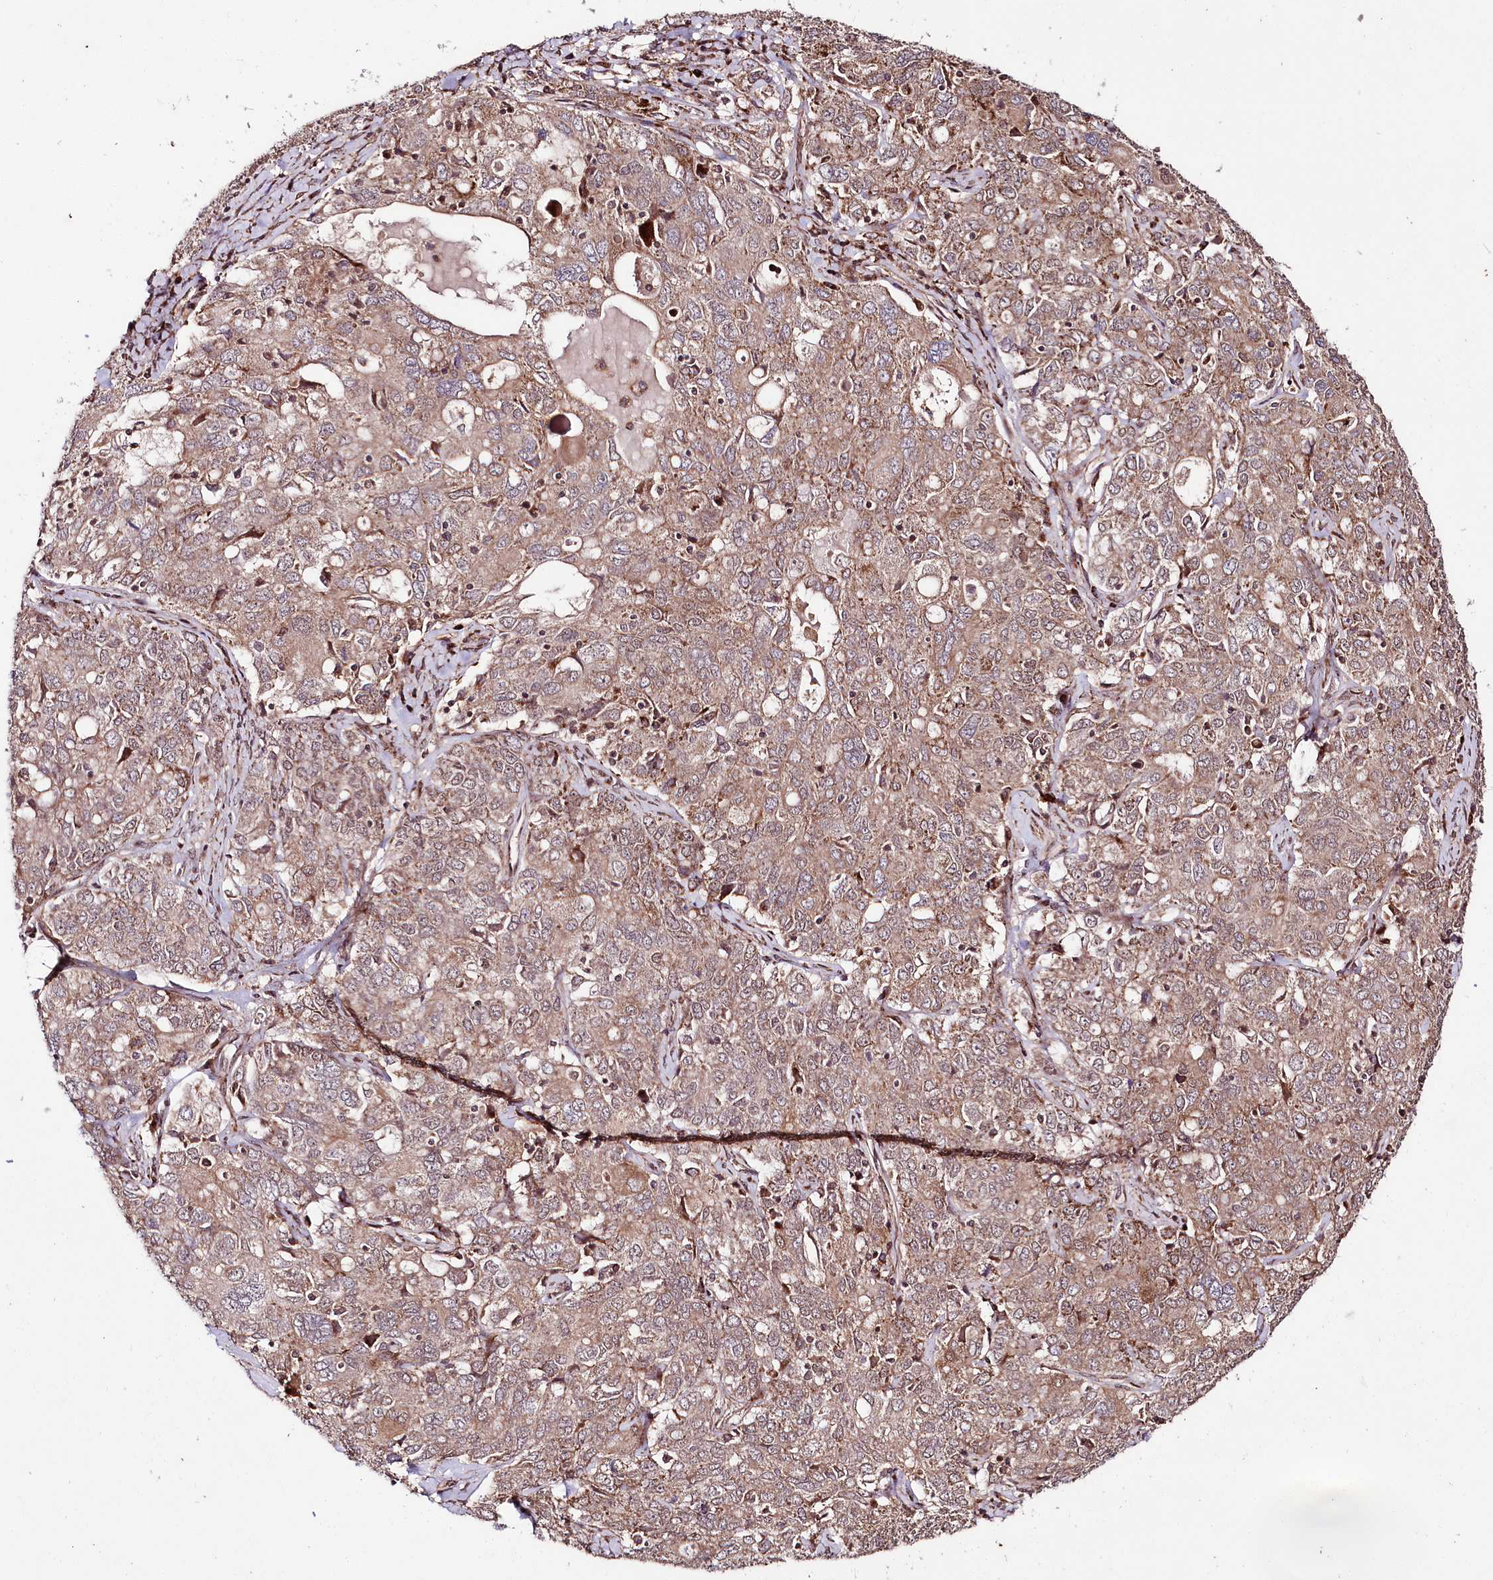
{"staining": {"intensity": "moderate", "quantity": "25%-75%", "location": "cytoplasmic/membranous"}, "tissue": "ovarian cancer", "cell_type": "Tumor cells", "image_type": "cancer", "snomed": [{"axis": "morphology", "description": "Carcinoma, endometroid"}, {"axis": "topography", "description": "Ovary"}], "caption": "Immunohistochemistry of endometroid carcinoma (ovarian) exhibits medium levels of moderate cytoplasmic/membranous staining in approximately 25%-75% of tumor cells. (Stains: DAB (3,3'-diaminobenzidine) in brown, nuclei in blue, Microscopy: brightfield microscopy at high magnification).", "gene": "PHLDB1", "patient": {"sex": "female", "age": 62}}